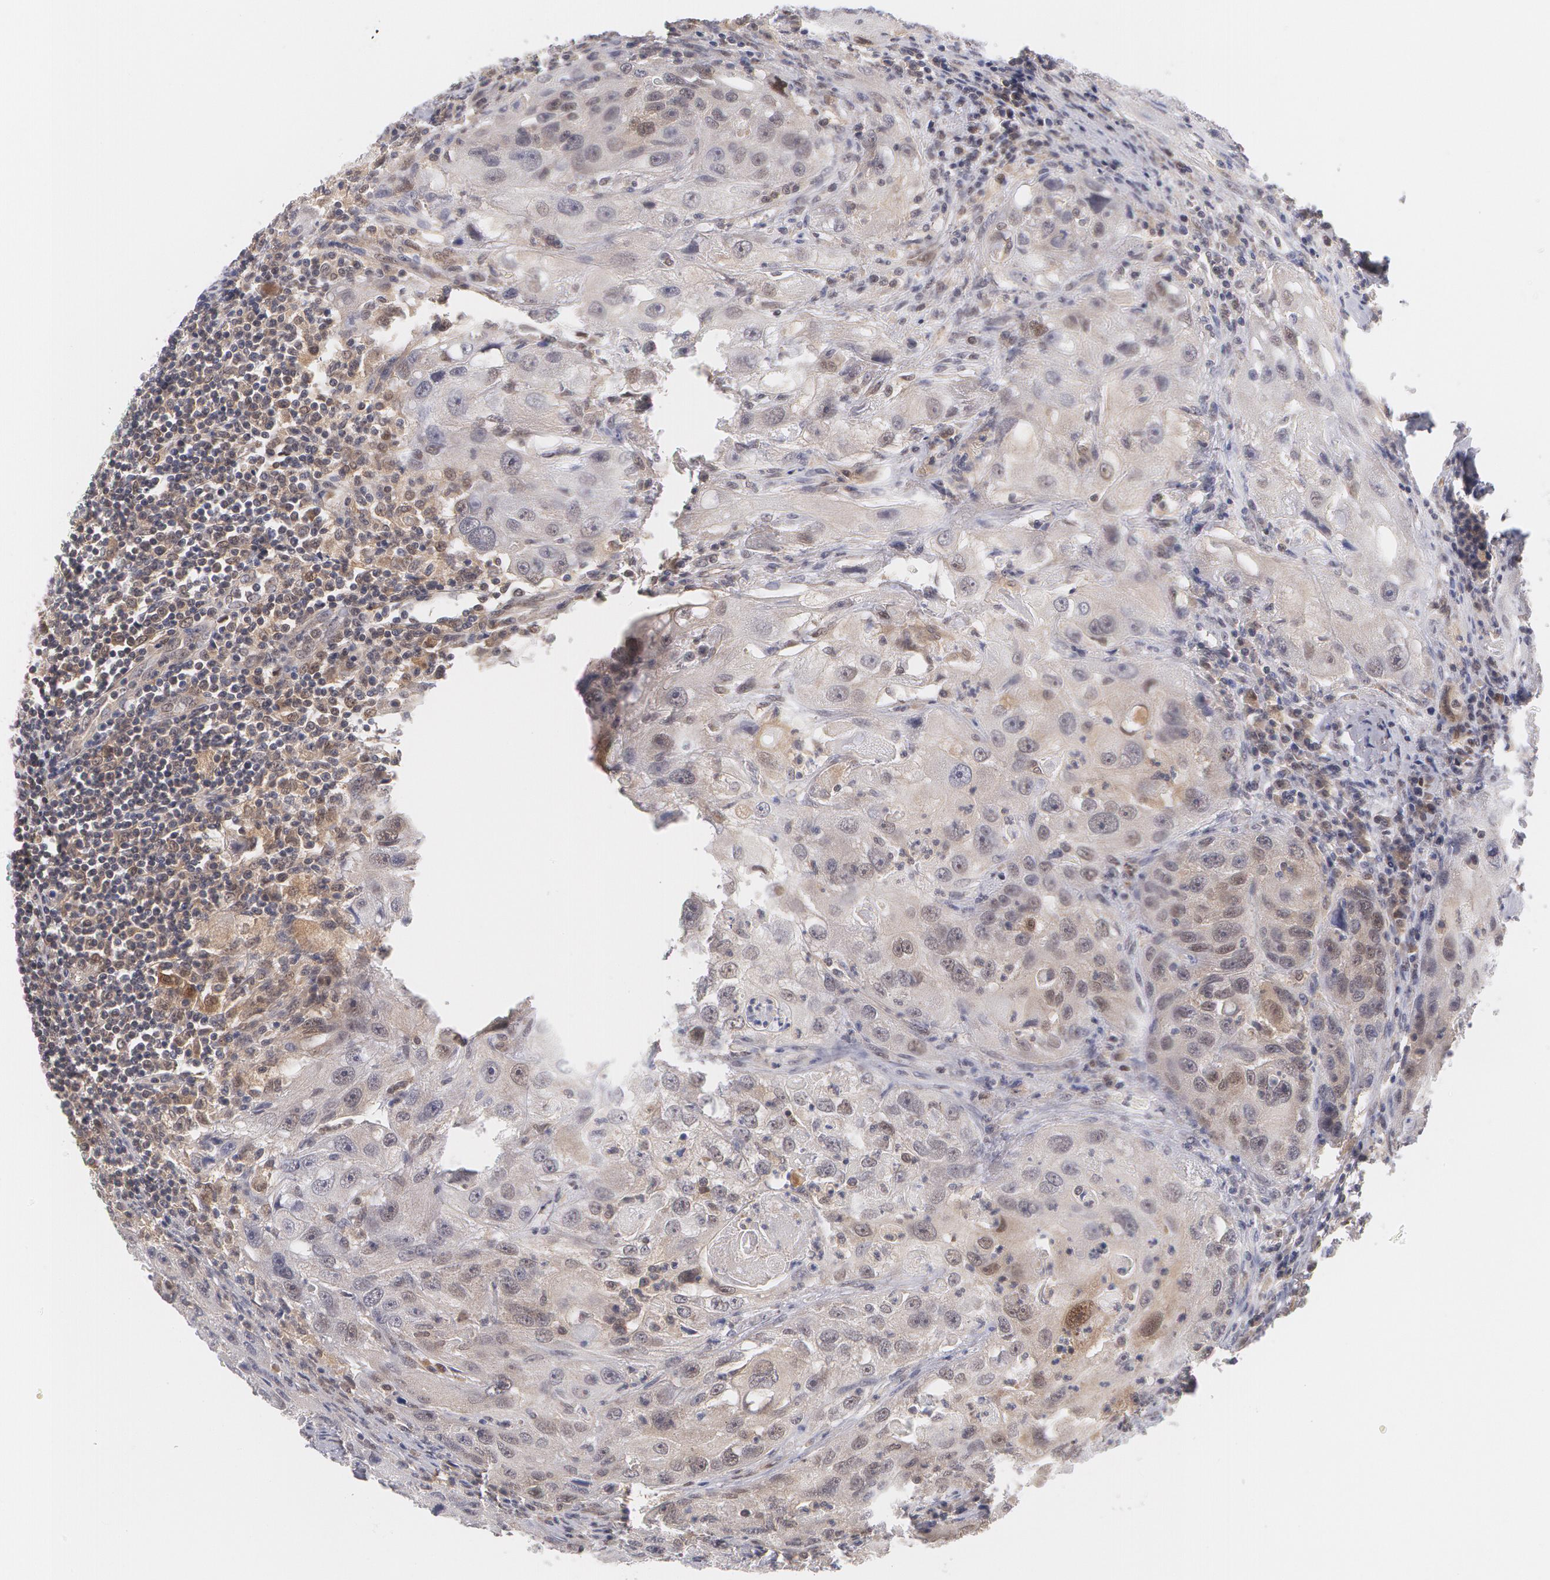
{"staining": {"intensity": "moderate", "quantity": "<25%", "location": "cytoplasmic/membranous,nuclear"}, "tissue": "head and neck cancer", "cell_type": "Tumor cells", "image_type": "cancer", "snomed": [{"axis": "morphology", "description": "Squamous cell carcinoma, NOS"}, {"axis": "topography", "description": "Head-Neck"}], "caption": "Protein expression analysis of head and neck cancer displays moderate cytoplasmic/membranous and nuclear positivity in about <25% of tumor cells.", "gene": "TXNRD1", "patient": {"sex": "male", "age": 64}}